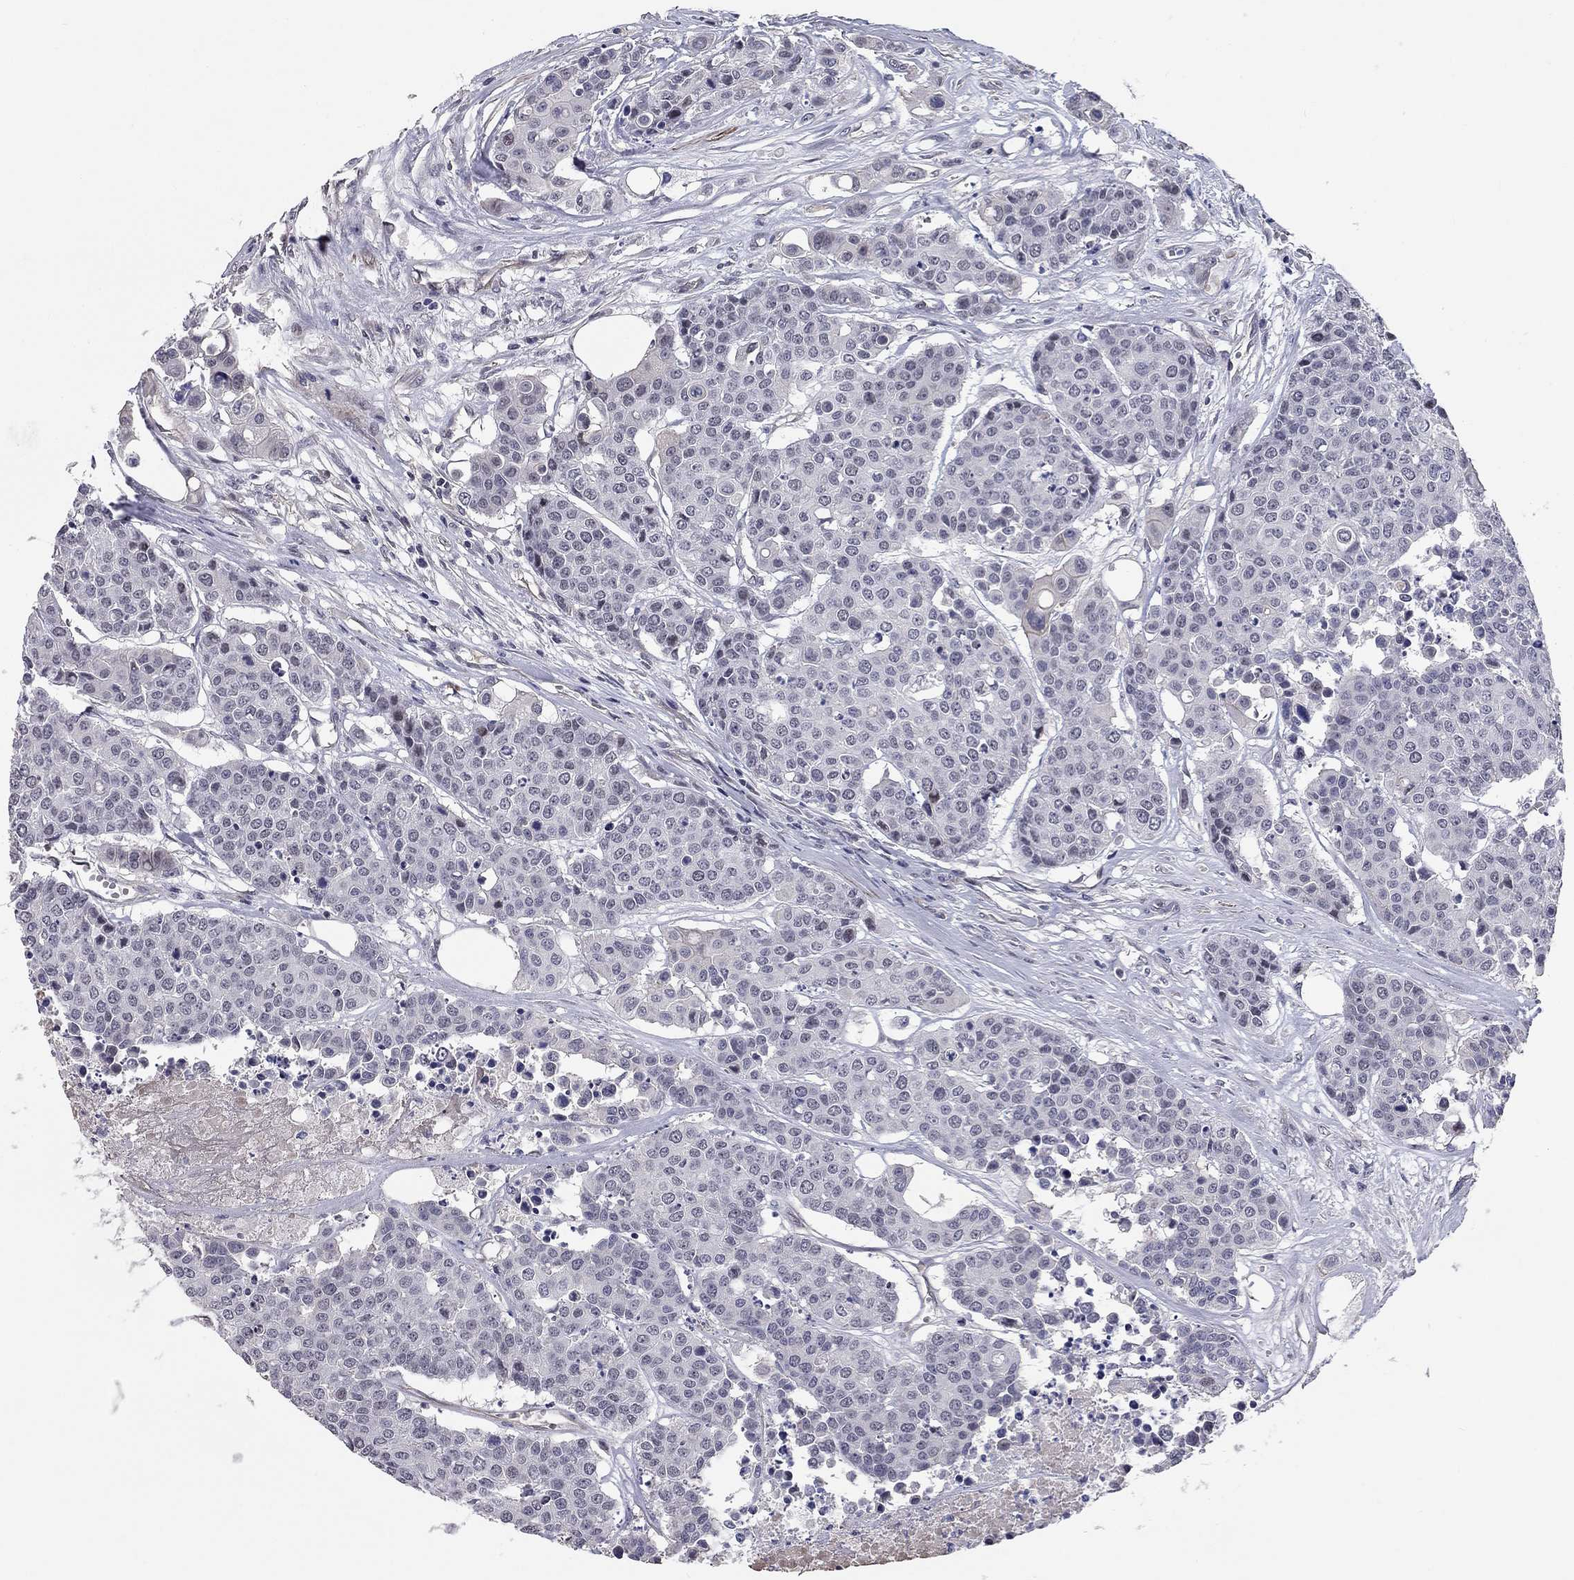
{"staining": {"intensity": "negative", "quantity": "none", "location": "none"}, "tissue": "carcinoid", "cell_type": "Tumor cells", "image_type": "cancer", "snomed": [{"axis": "morphology", "description": "Carcinoid, malignant, NOS"}, {"axis": "topography", "description": "Colon"}], "caption": "This is an IHC histopathology image of carcinoid. There is no positivity in tumor cells.", "gene": "GJB4", "patient": {"sex": "male", "age": 81}}